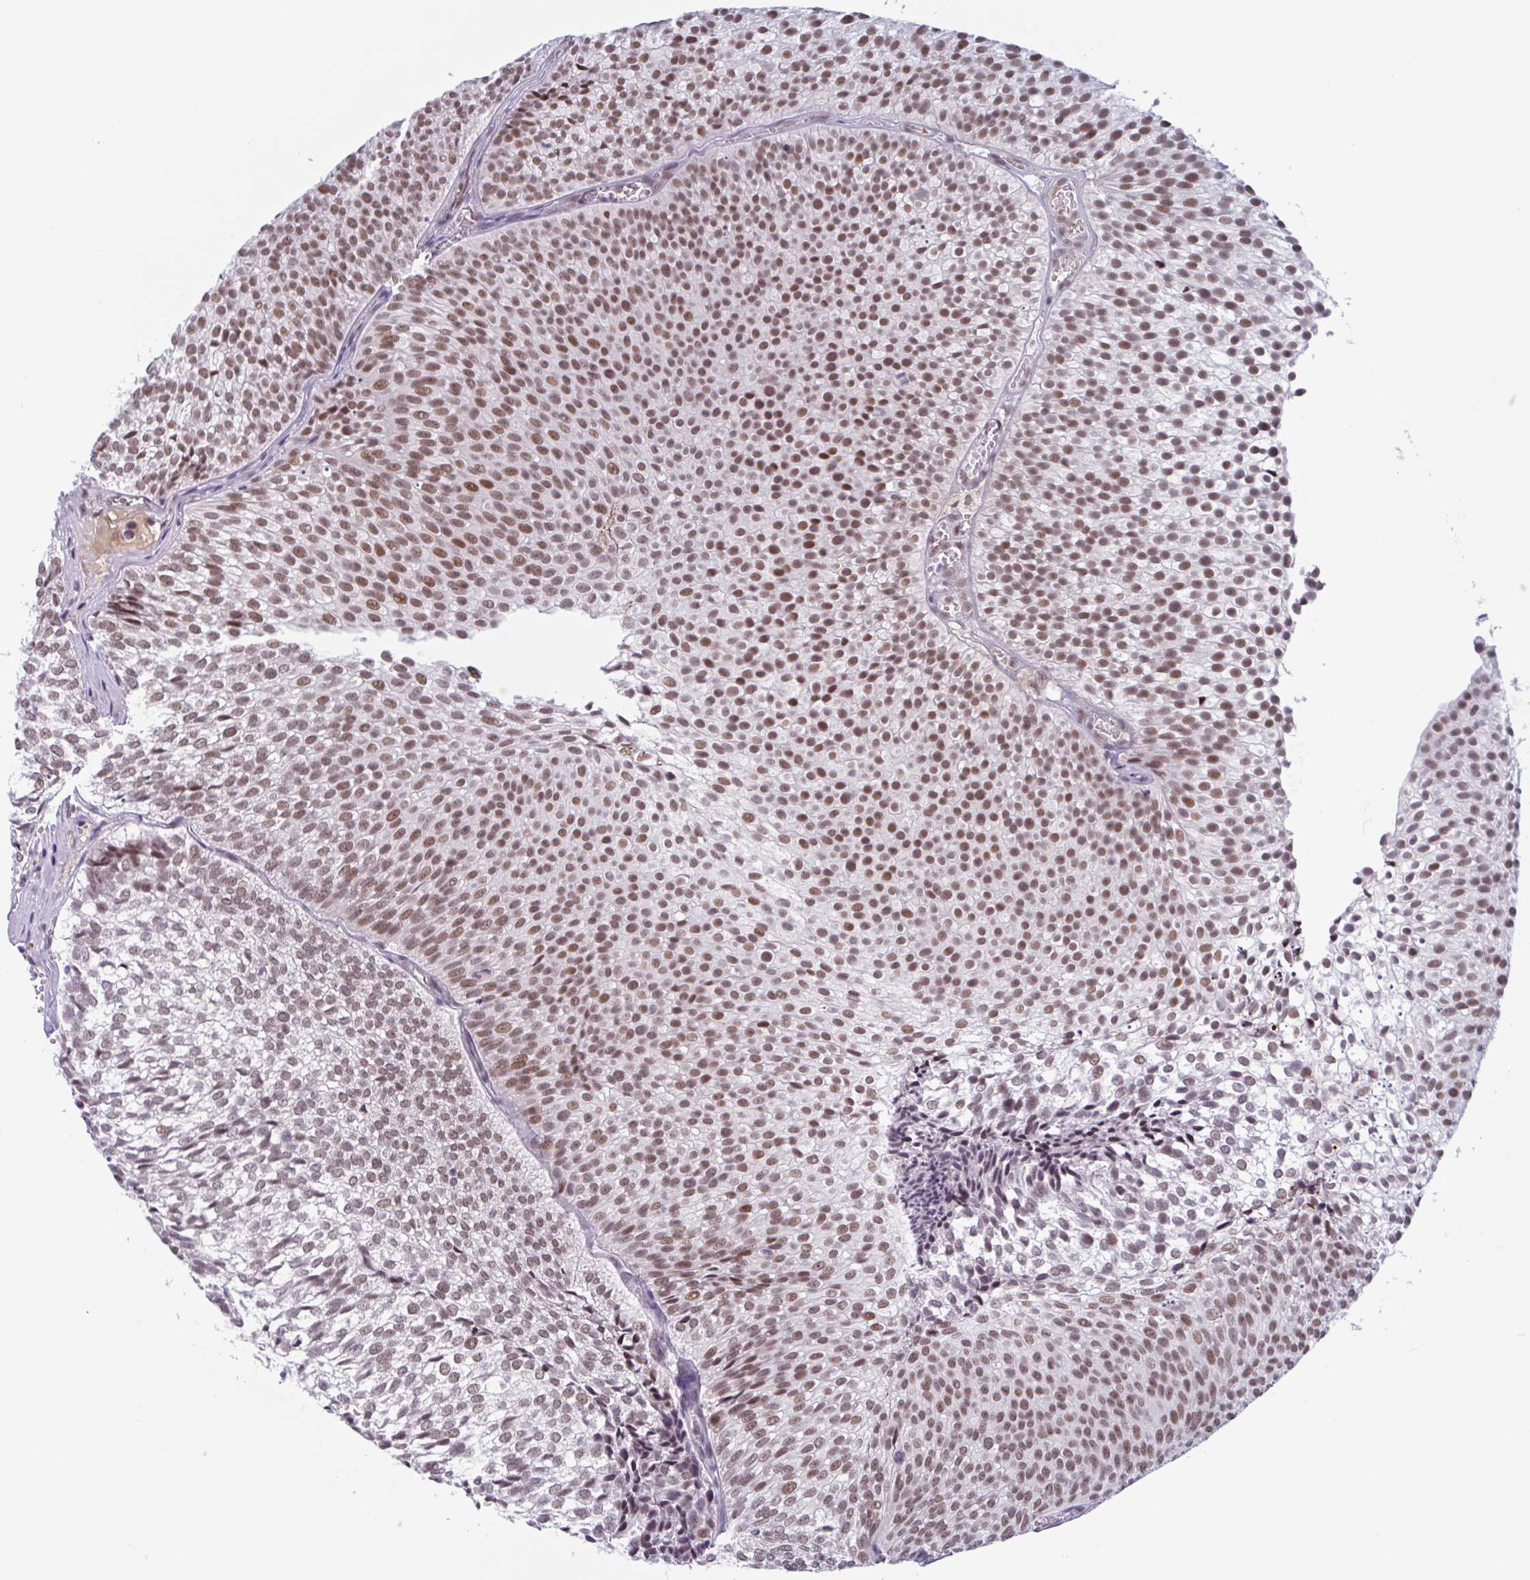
{"staining": {"intensity": "moderate", "quantity": ">75%", "location": "nuclear"}, "tissue": "urothelial cancer", "cell_type": "Tumor cells", "image_type": "cancer", "snomed": [{"axis": "morphology", "description": "Urothelial carcinoma, Low grade"}, {"axis": "topography", "description": "Urinary bladder"}], "caption": "Immunohistochemical staining of urothelial cancer displays medium levels of moderate nuclear protein expression in approximately >75% of tumor cells.", "gene": "PLG", "patient": {"sex": "male", "age": 91}}